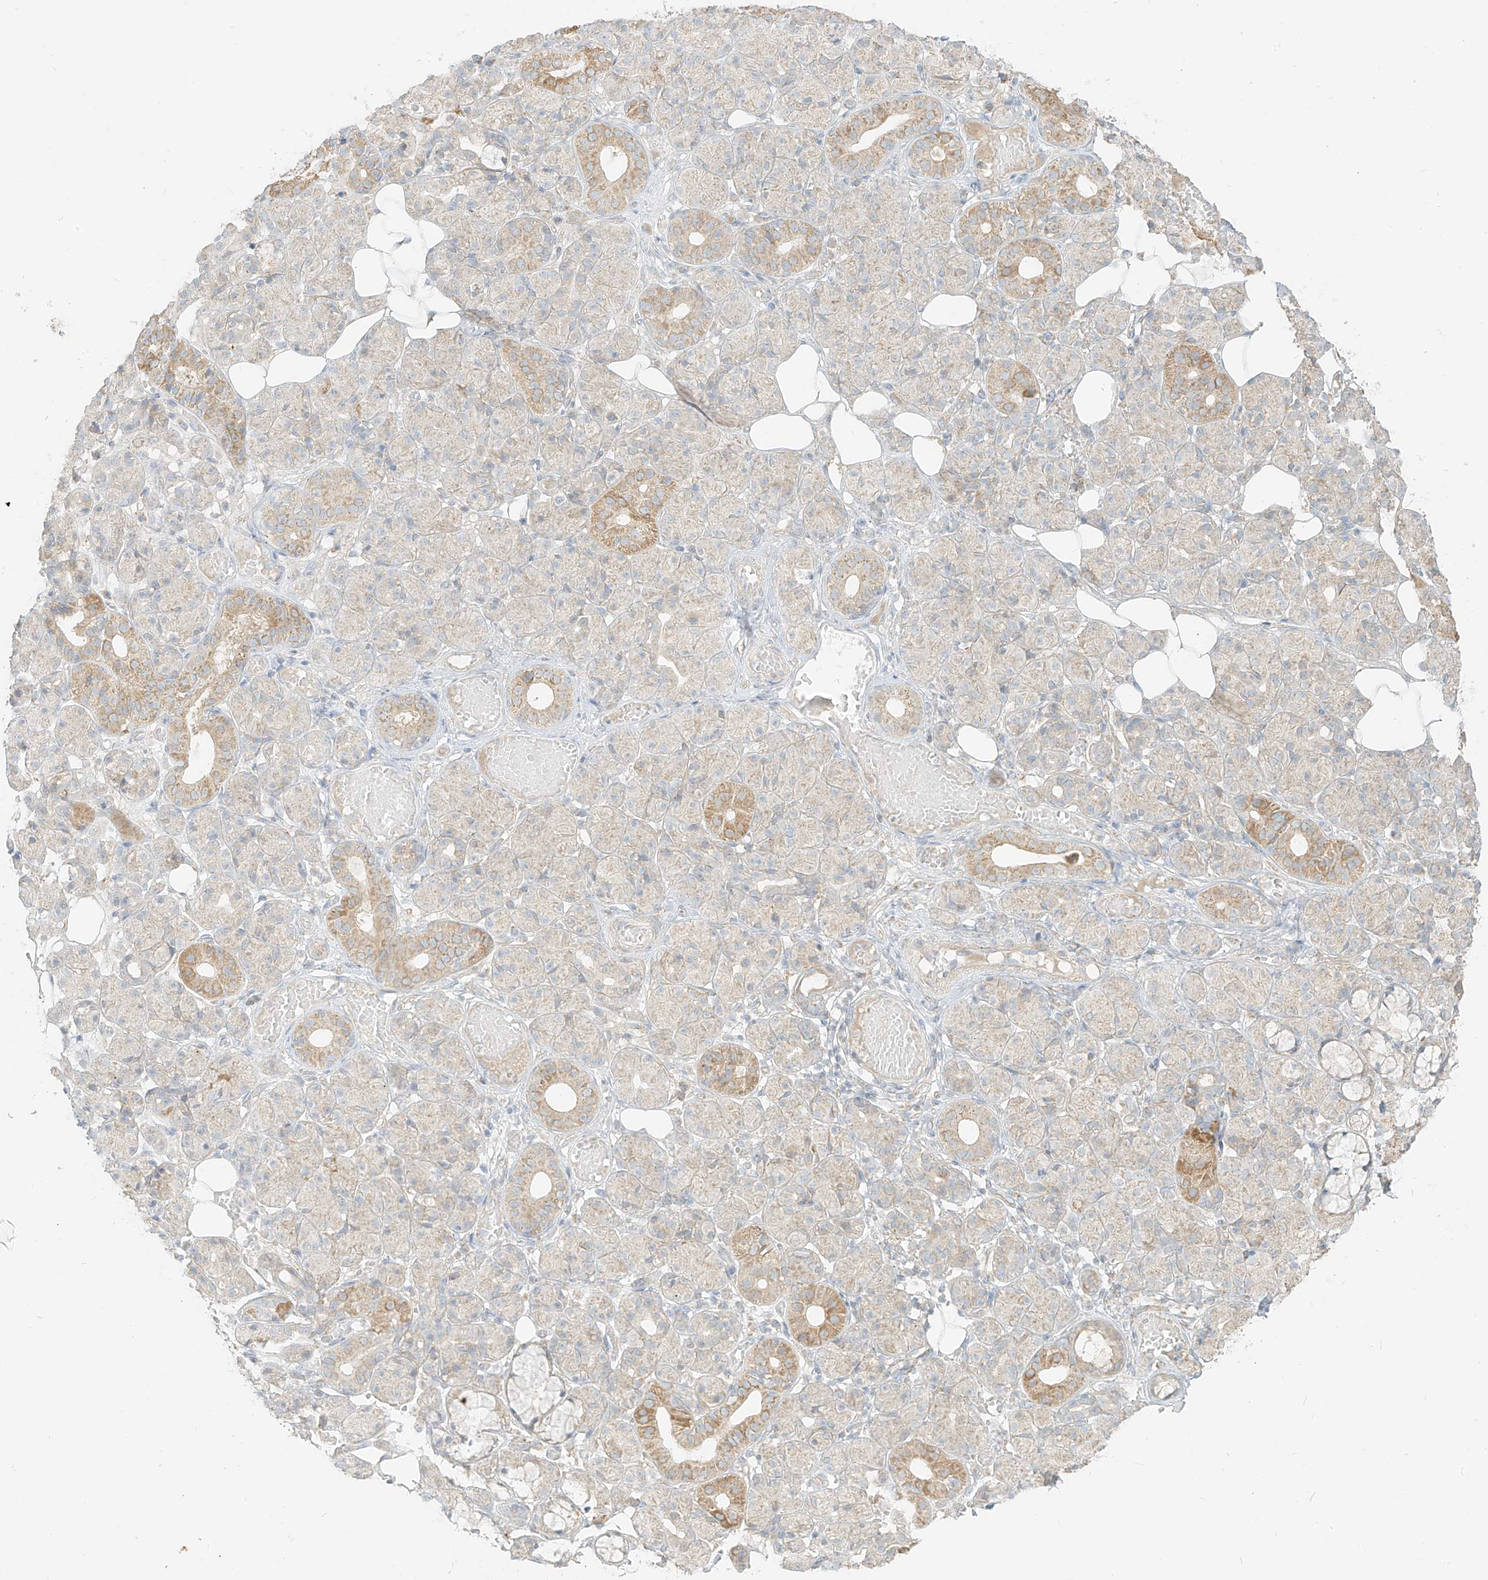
{"staining": {"intensity": "moderate", "quantity": "<25%", "location": "cytoplasmic/membranous"}, "tissue": "salivary gland", "cell_type": "Glandular cells", "image_type": "normal", "snomed": [{"axis": "morphology", "description": "Normal tissue, NOS"}, {"axis": "topography", "description": "Salivary gland"}], "caption": "The micrograph reveals staining of benign salivary gland, revealing moderate cytoplasmic/membranous protein staining (brown color) within glandular cells.", "gene": "ZIM3", "patient": {"sex": "male", "age": 63}}